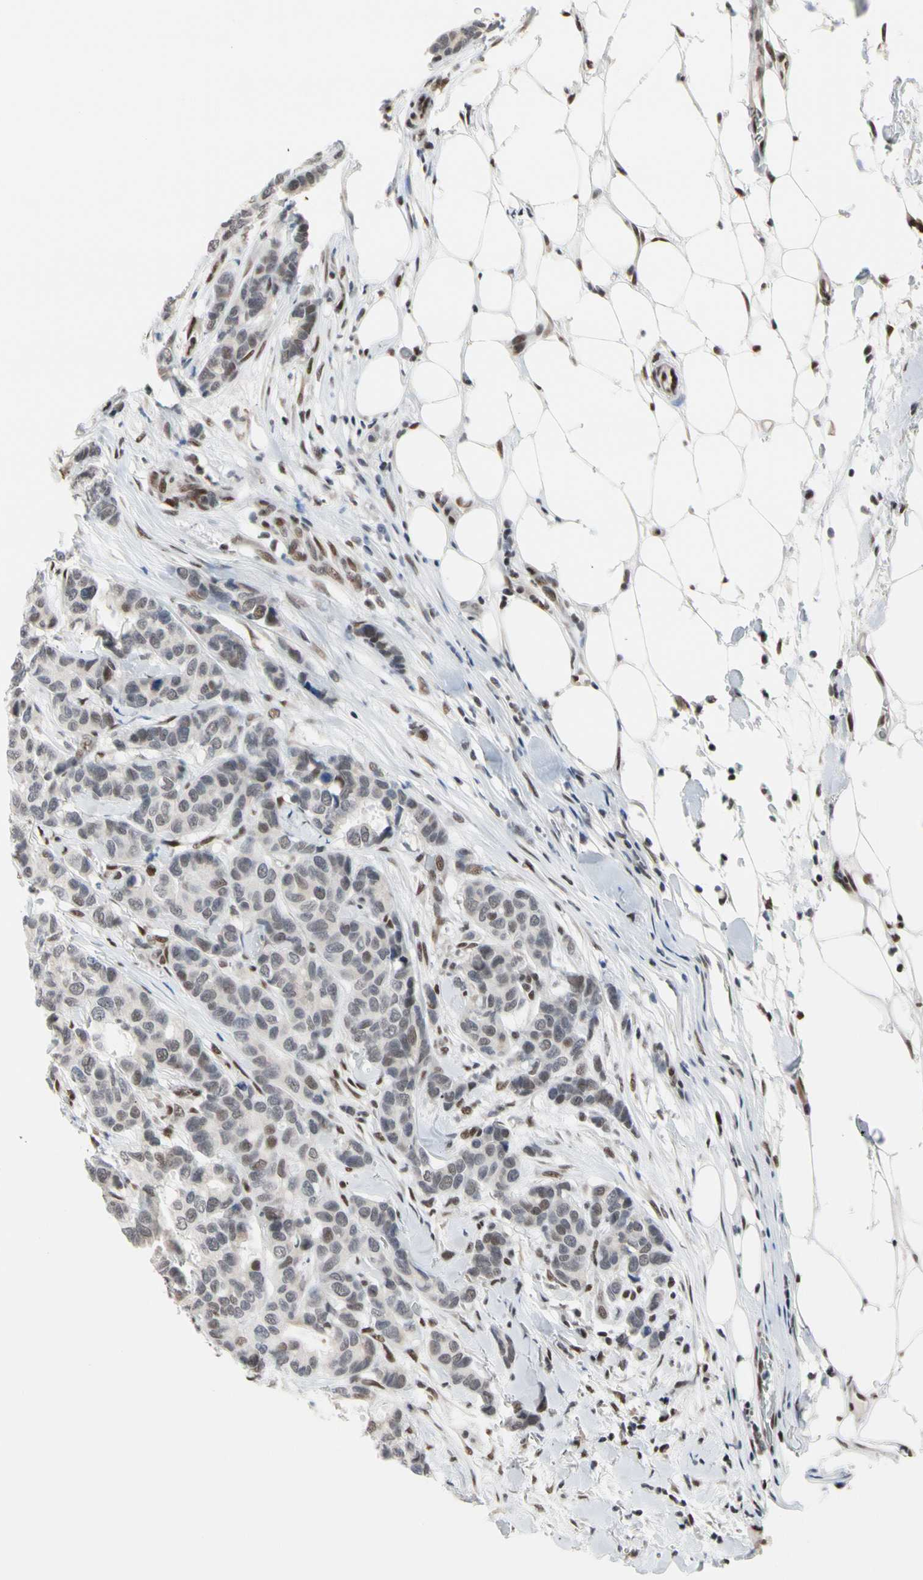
{"staining": {"intensity": "weak", "quantity": "25%-75%", "location": "nuclear"}, "tissue": "breast cancer", "cell_type": "Tumor cells", "image_type": "cancer", "snomed": [{"axis": "morphology", "description": "Duct carcinoma"}, {"axis": "topography", "description": "Breast"}], "caption": "A micrograph of human breast cancer stained for a protein reveals weak nuclear brown staining in tumor cells. (DAB (3,3'-diaminobenzidine) IHC with brightfield microscopy, high magnification).", "gene": "FAM98B", "patient": {"sex": "female", "age": 87}}